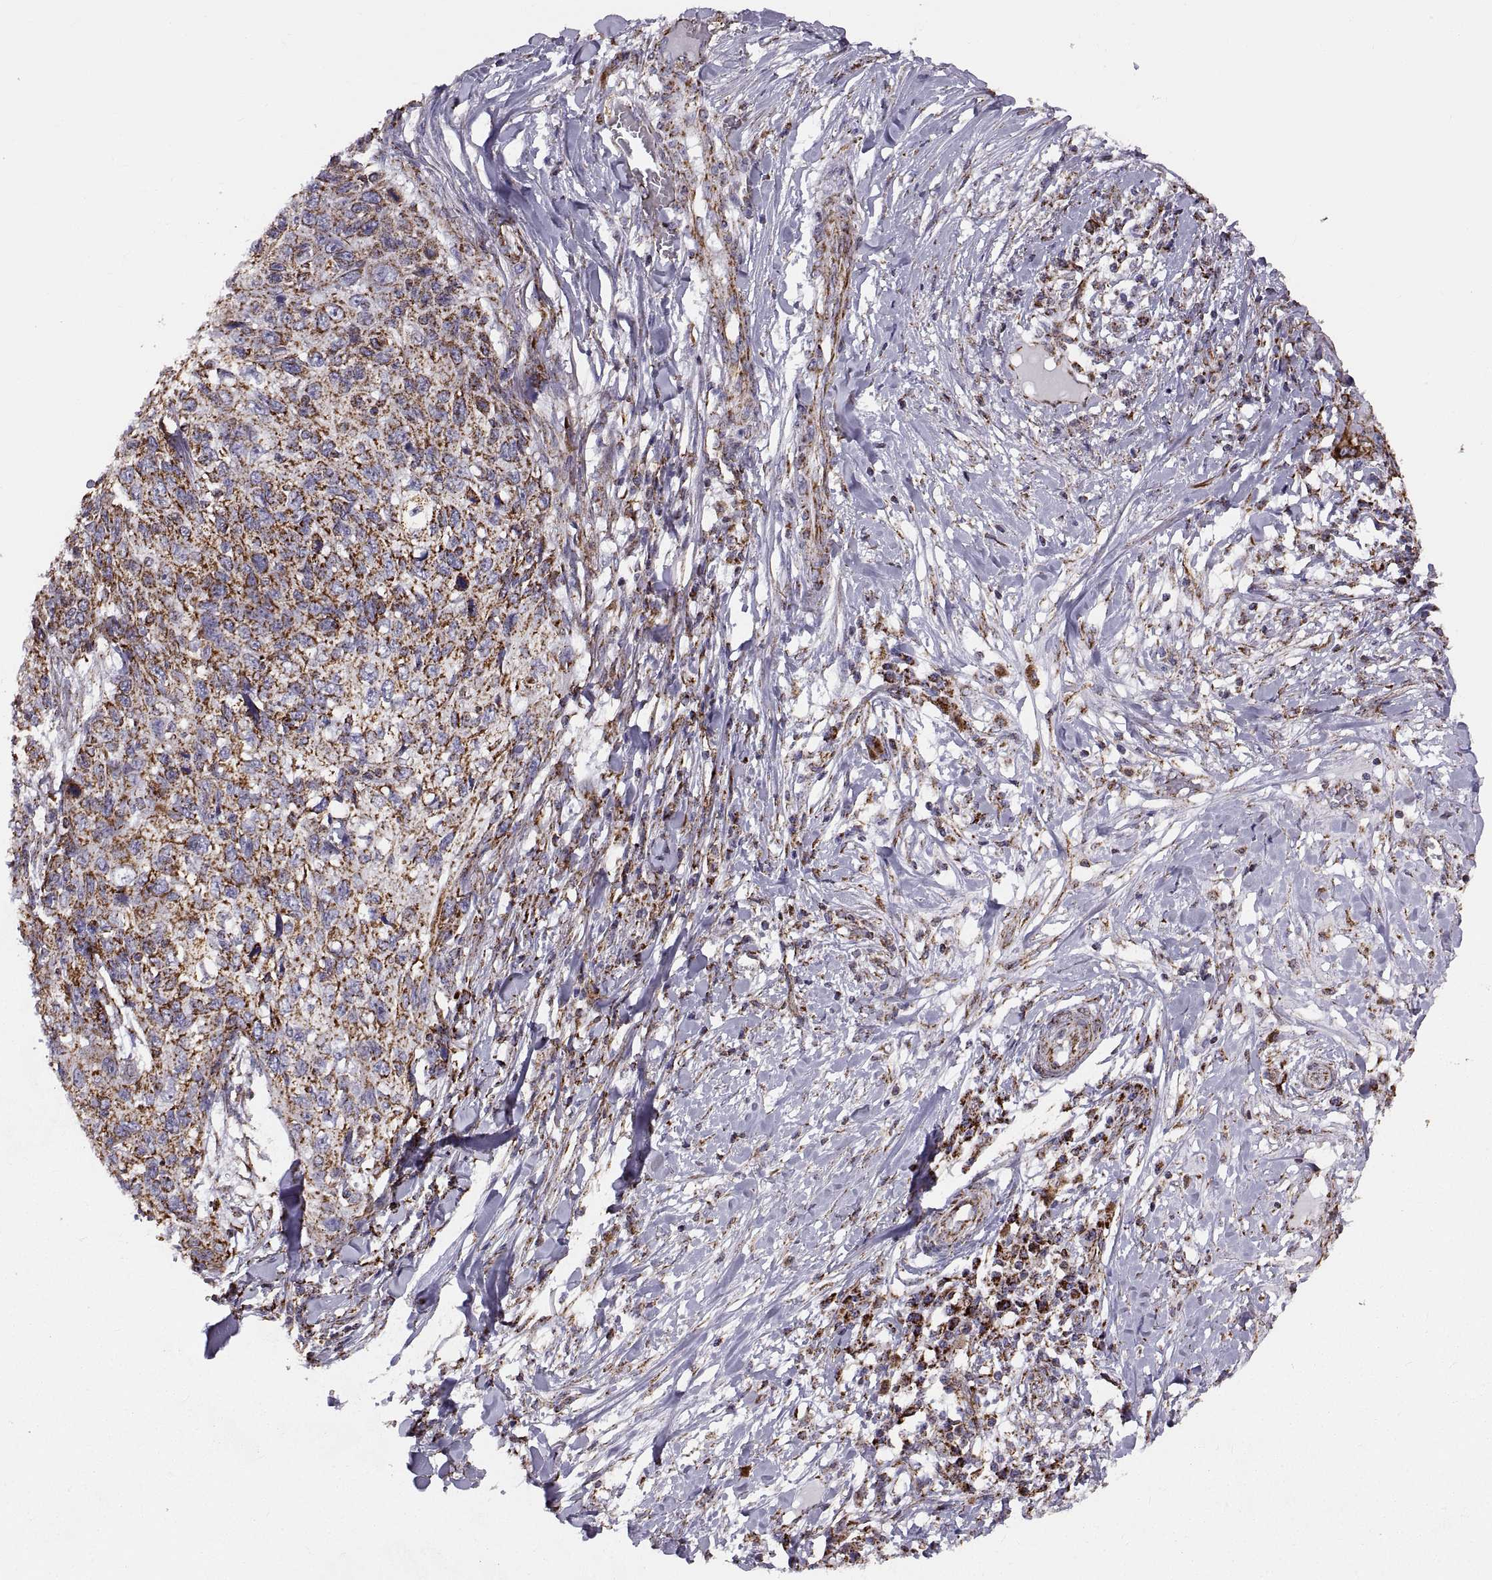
{"staining": {"intensity": "strong", "quantity": ">75%", "location": "cytoplasmic/membranous"}, "tissue": "skin cancer", "cell_type": "Tumor cells", "image_type": "cancer", "snomed": [{"axis": "morphology", "description": "Squamous cell carcinoma, NOS"}, {"axis": "topography", "description": "Skin"}], "caption": "DAB (3,3'-diaminobenzidine) immunohistochemical staining of human skin cancer (squamous cell carcinoma) displays strong cytoplasmic/membranous protein positivity in approximately >75% of tumor cells.", "gene": "ARSD", "patient": {"sex": "male", "age": 92}}